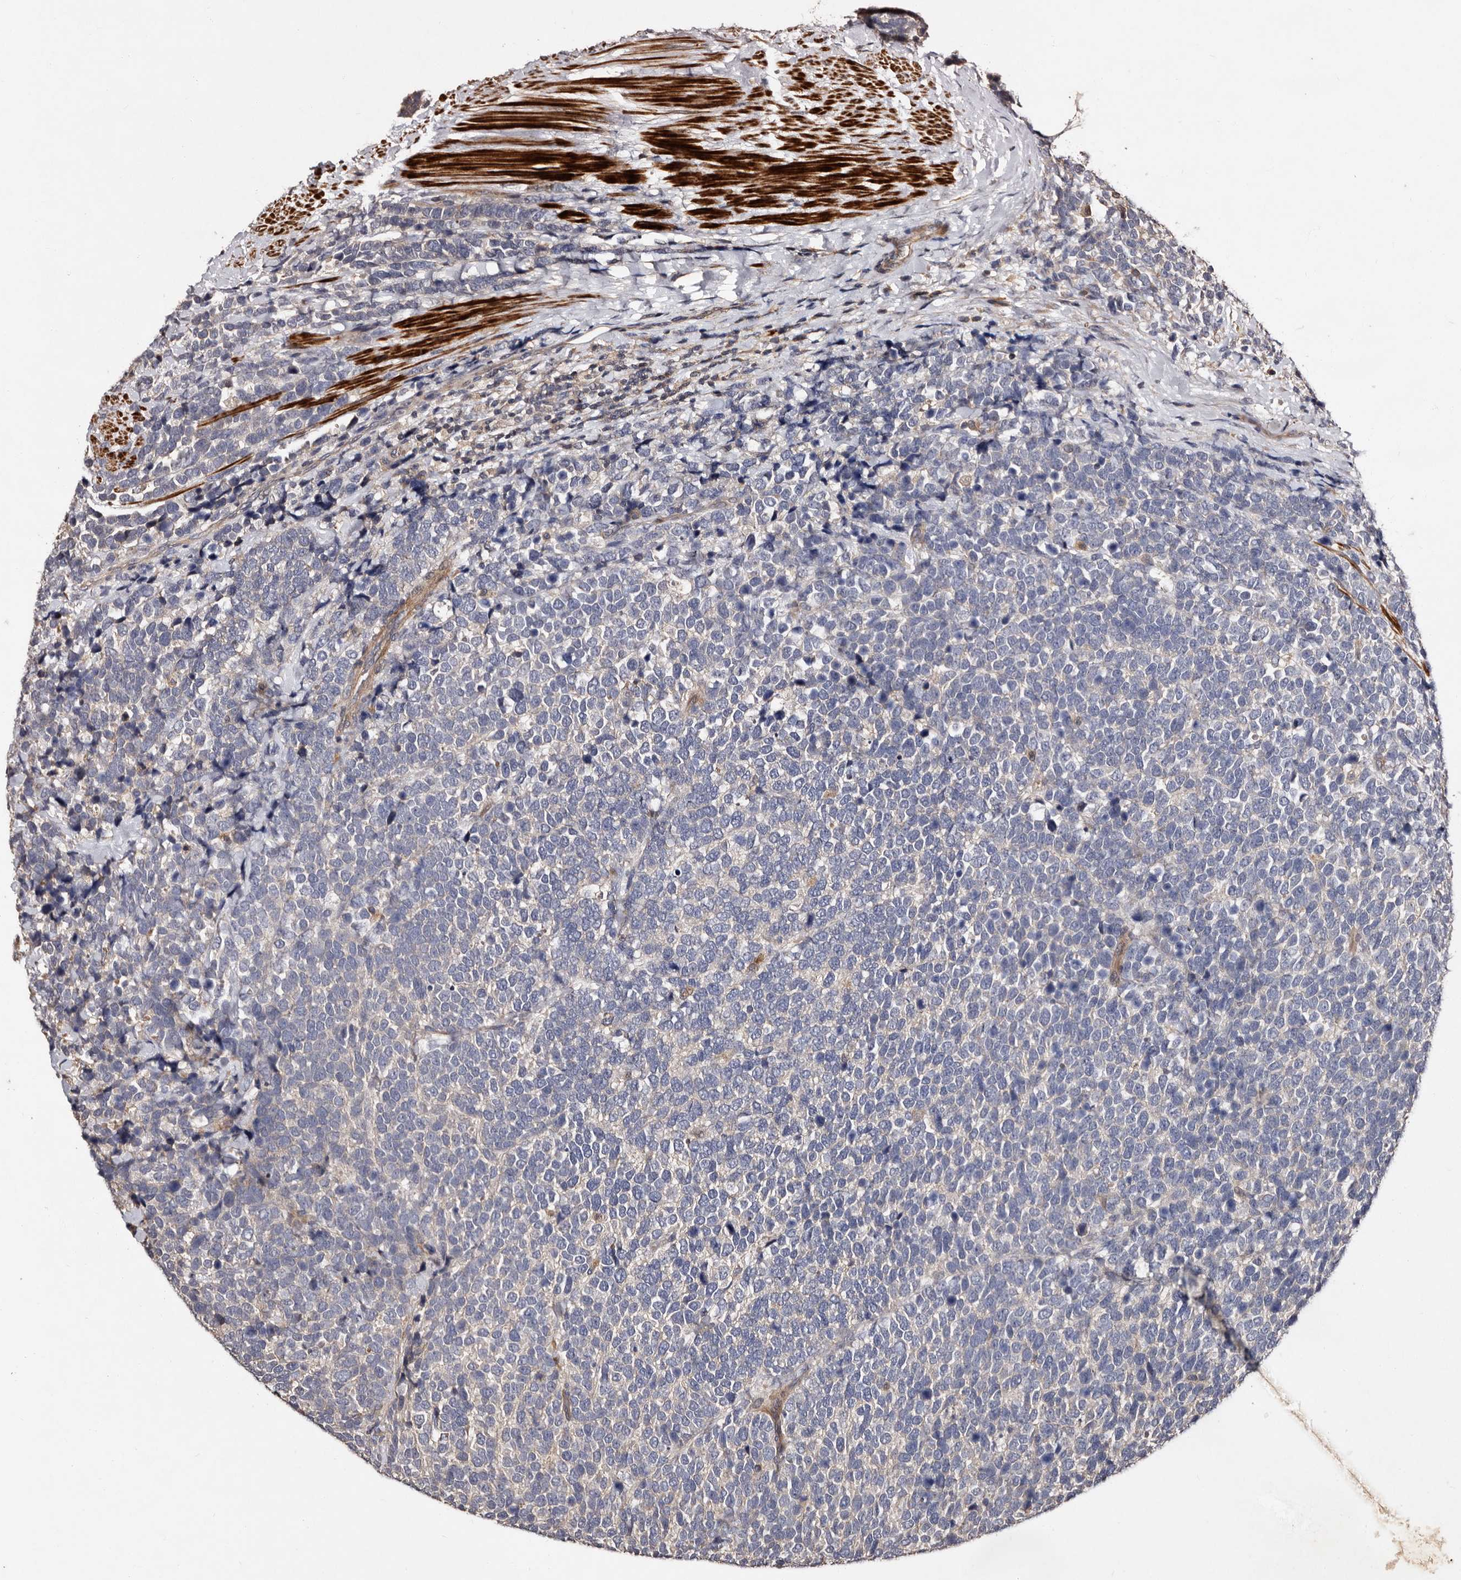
{"staining": {"intensity": "negative", "quantity": "none", "location": "none"}, "tissue": "urothelial cancer", "cell_type": "Tumor cells", "image_type": "cancer", "snomed": [{"axis": "morphology", "description": "Urothelial carcinoma, High grade"}, {"axis": "topography", "description": "Urinary bladder"}], "caption": "High power microscopy photomicrograph of an immunohistochemistry (IHC) photomicrograph of urothelial carcinoma (high-grade), revealing no significant staining in tumor cells. The staining is performed using DAB brown chromogen with nuclei counter-stained in using hematoxylin.", "gene": "PRKD3", "patient": {"sex": "female", "age": 82}}